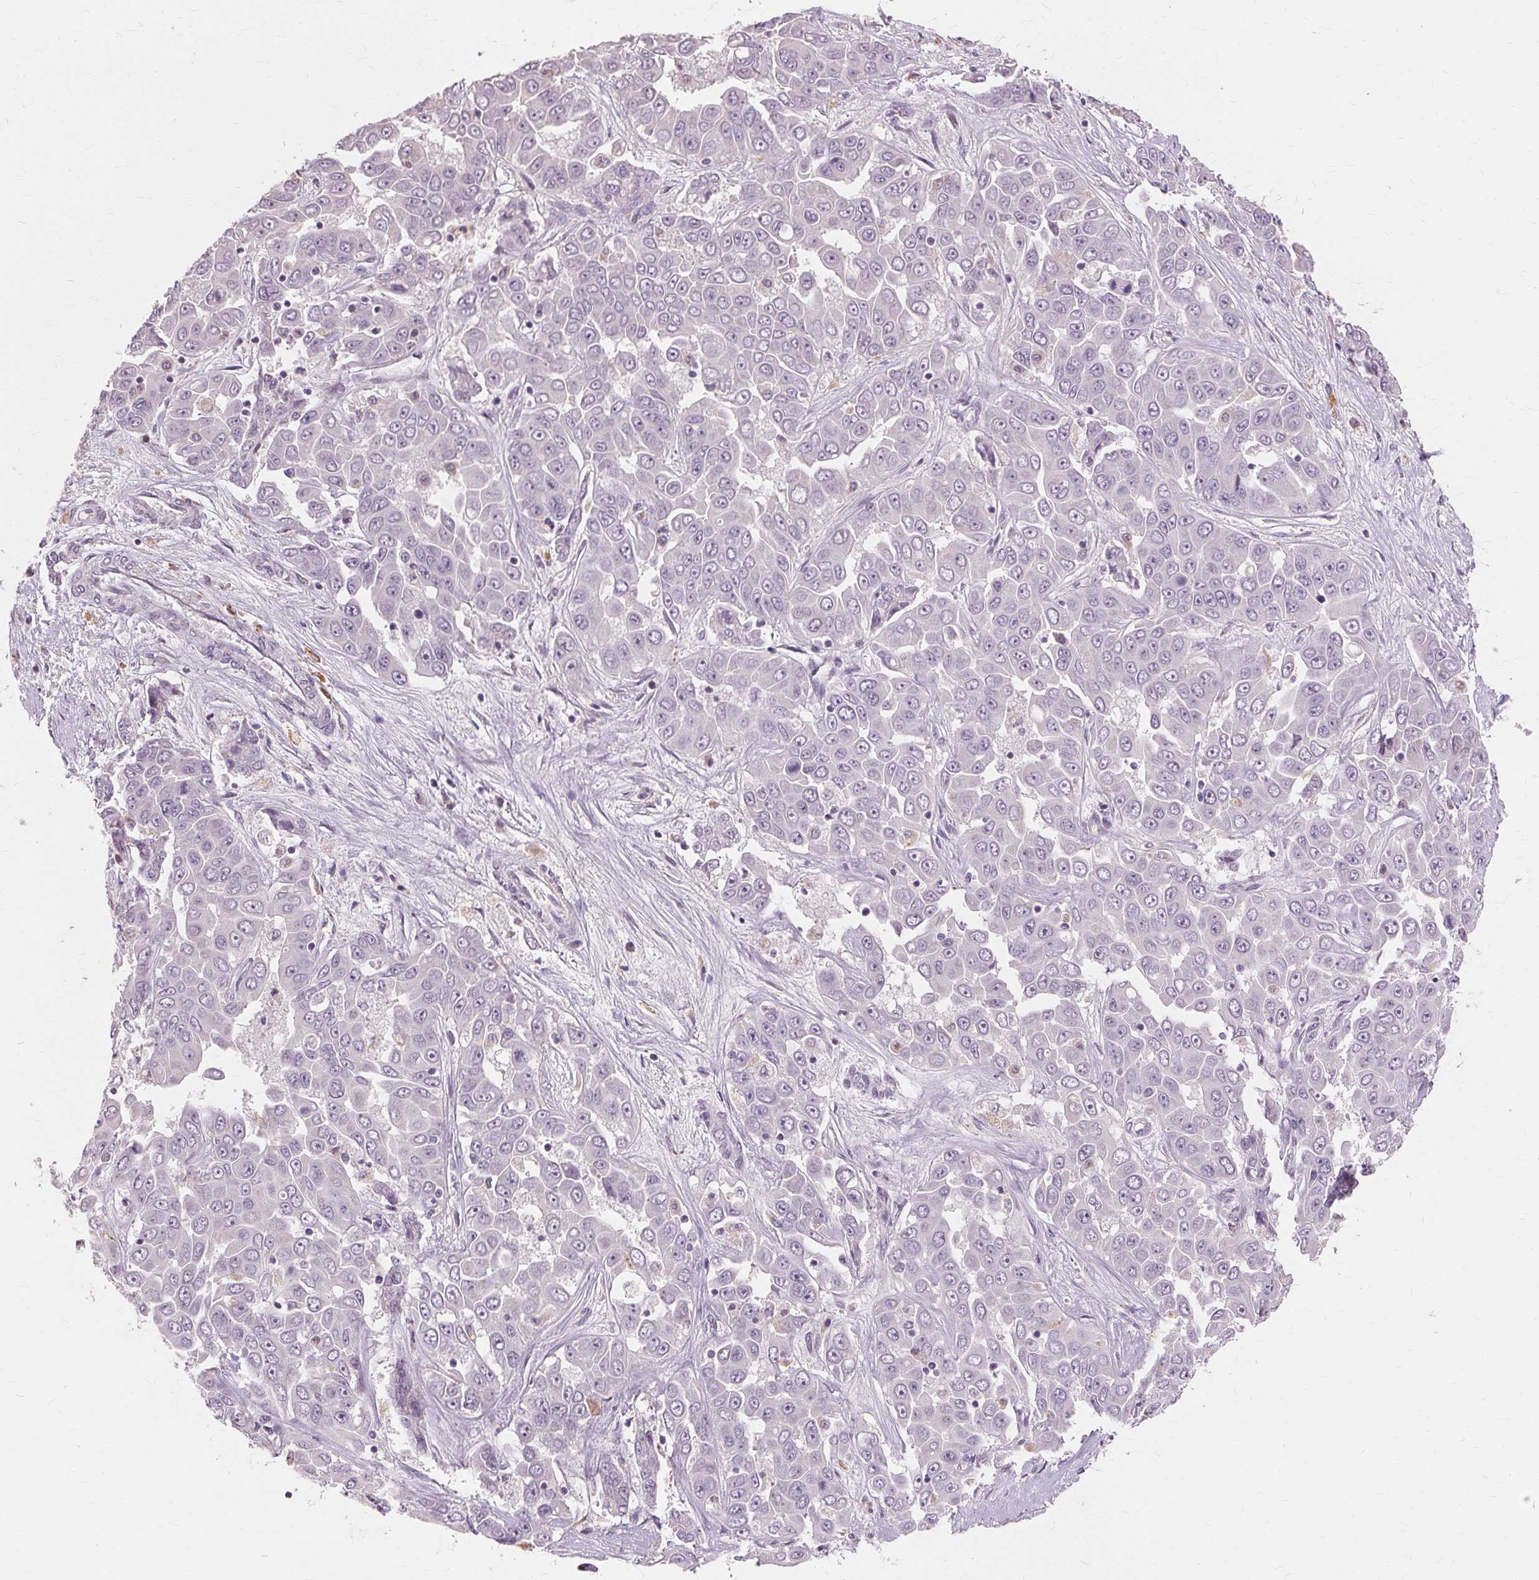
{"staining": {"intensity": "negative", "quantity": "none", "location": "none"}, "tissue": "liver cancer", "cell_type": "Tumor cells", "image_type": "cancer", "snomed": [{"axis": "morphology", "description": "Cholangiocarcinoma"}, {"axis": "topography", "description": "Liver"}], "caption": "Immunohistochemical staining of human liver cancer (cholangiocarcinoma) demonstrates no significant positivity in tumor cells.", "gene": "SIGLEC6", "patient": {"sex": "female", "age": 52}}